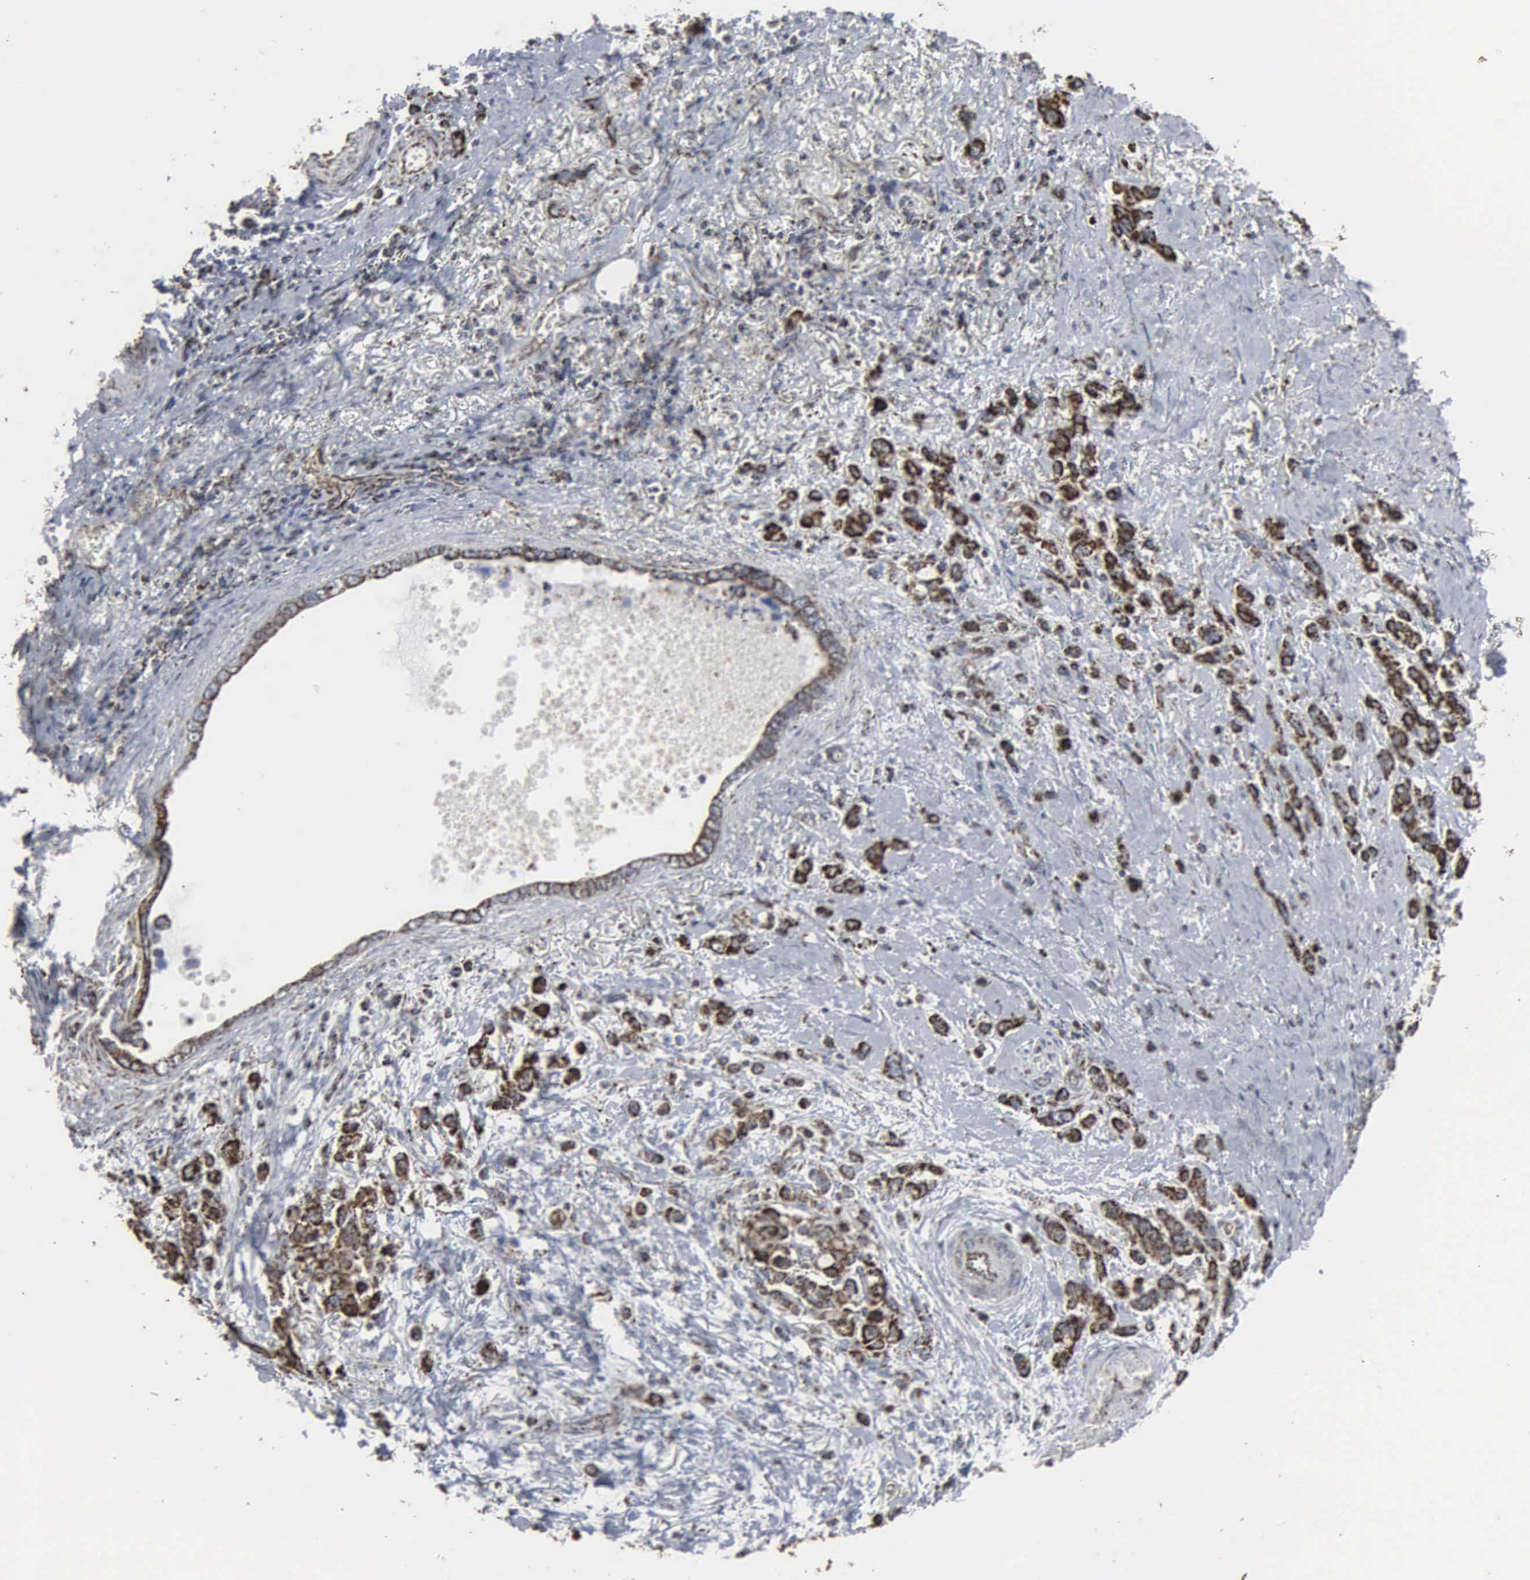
{"staining": {"intensity": "strong", "quantity": ">75%", "location": "cytoplasmic/membranous"}, "tissue": "stomach cancer", "cell_type": "Tumor cells", "image_type": "cancer", "snomed": [{"axis": "morphology", "description": "Adenocarcinoma, NOS"}, {"axis": "topography", "description": "Stomach"}], "caption": "Adenocarcinoma (stomach) tissue shows strong cytoplasmic/membranous staining in about >75% of tumor cells", "gene": "HSPA9", "patient": {"sex": "male", "age": 78}}